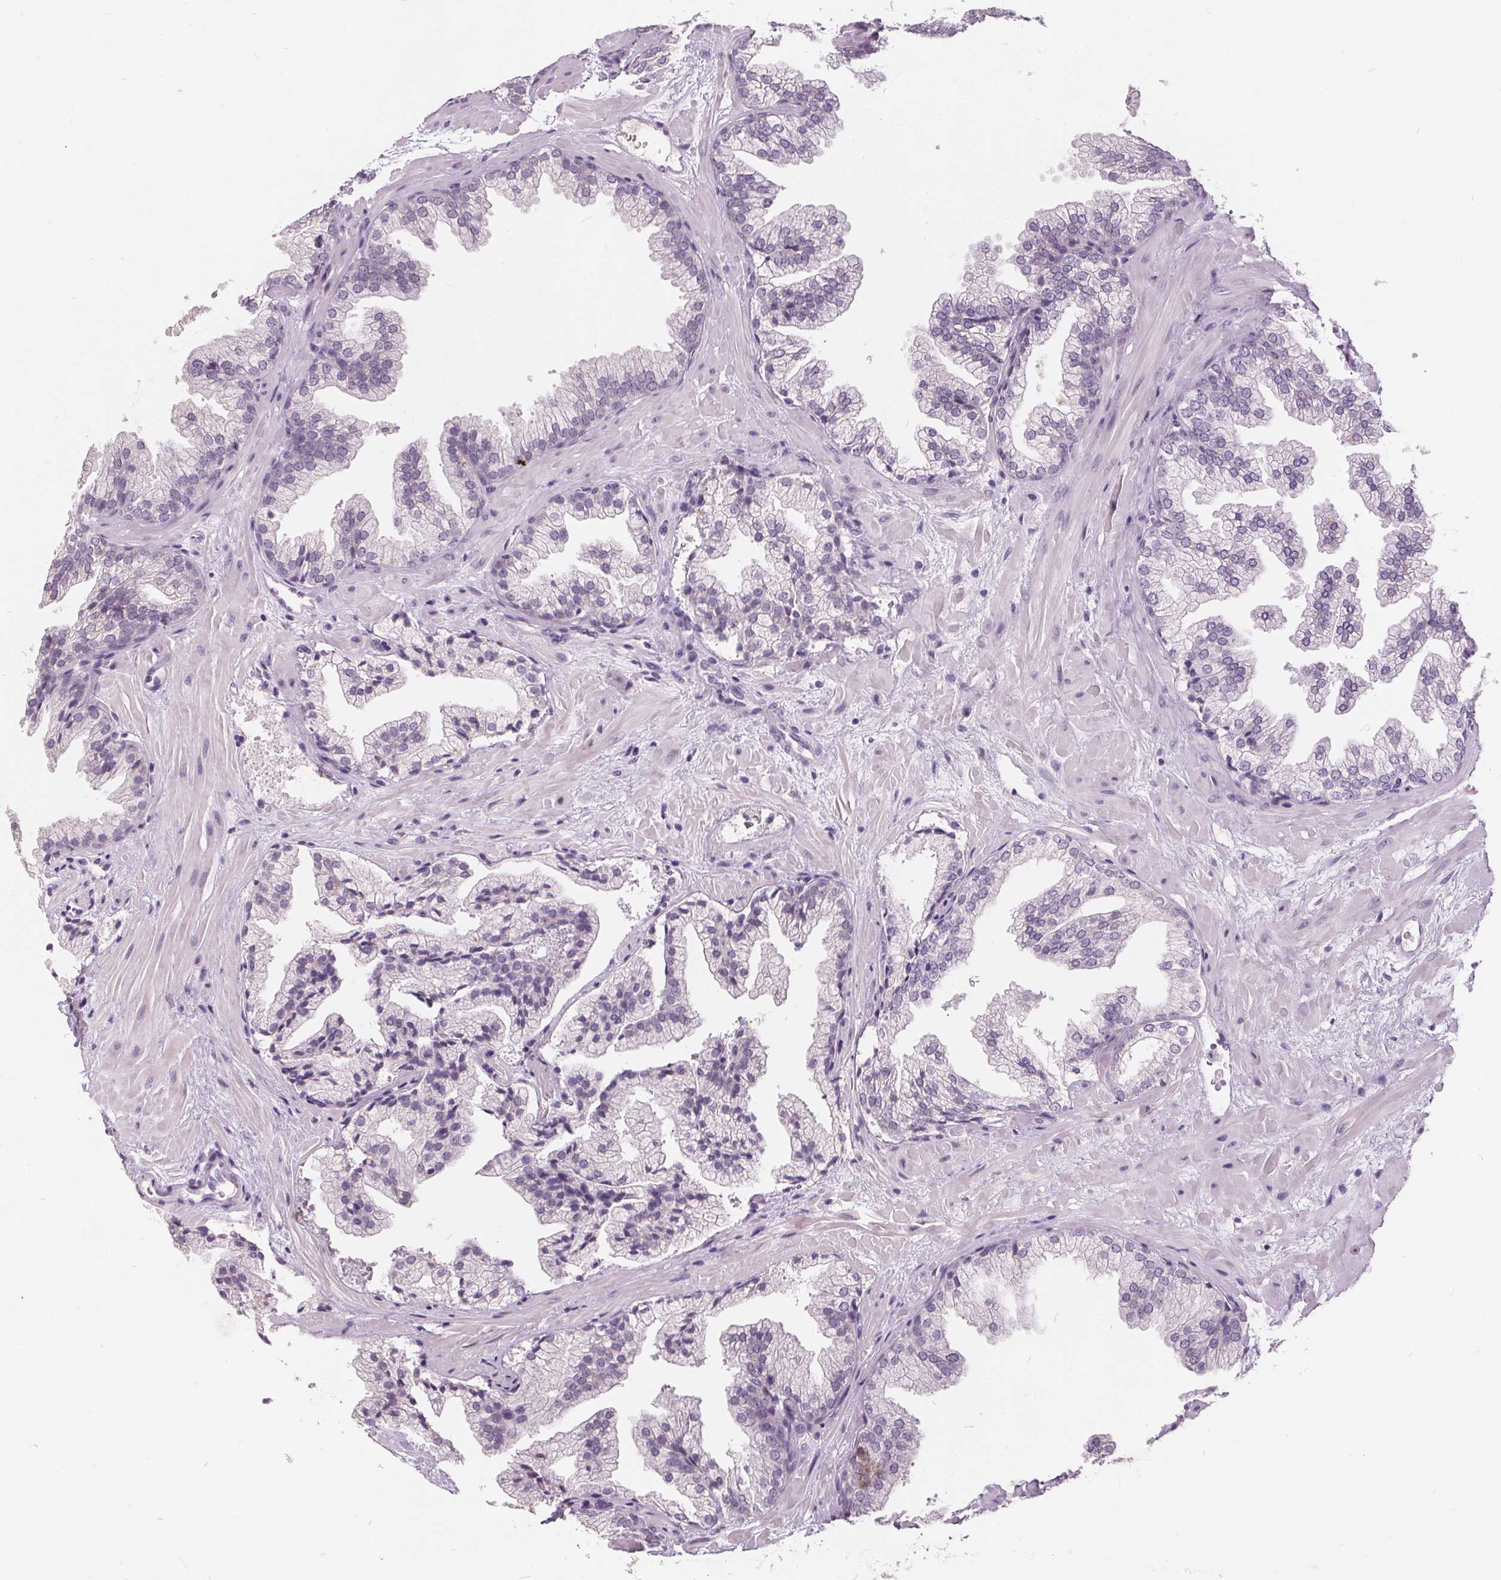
{"staining": {"intensity": "negative", "quantity": "none", "location": "none"}, "tissue": "prostate", "cell_type": "Glandular cells", "image_type": "normal", "snomed": [{"axis": "morphology", "description": "Normal tissue, NOS"}, {"axis": "topography", "description": "Prostate"}], "caption": "Immunohistochemistry (IHC) histopathology image of benign prostate stained for a protein (brown), which displays no positivity in glandular cells.", "gene": "PLA2G2E", "patient": {"sex": "male", "age": 37}}